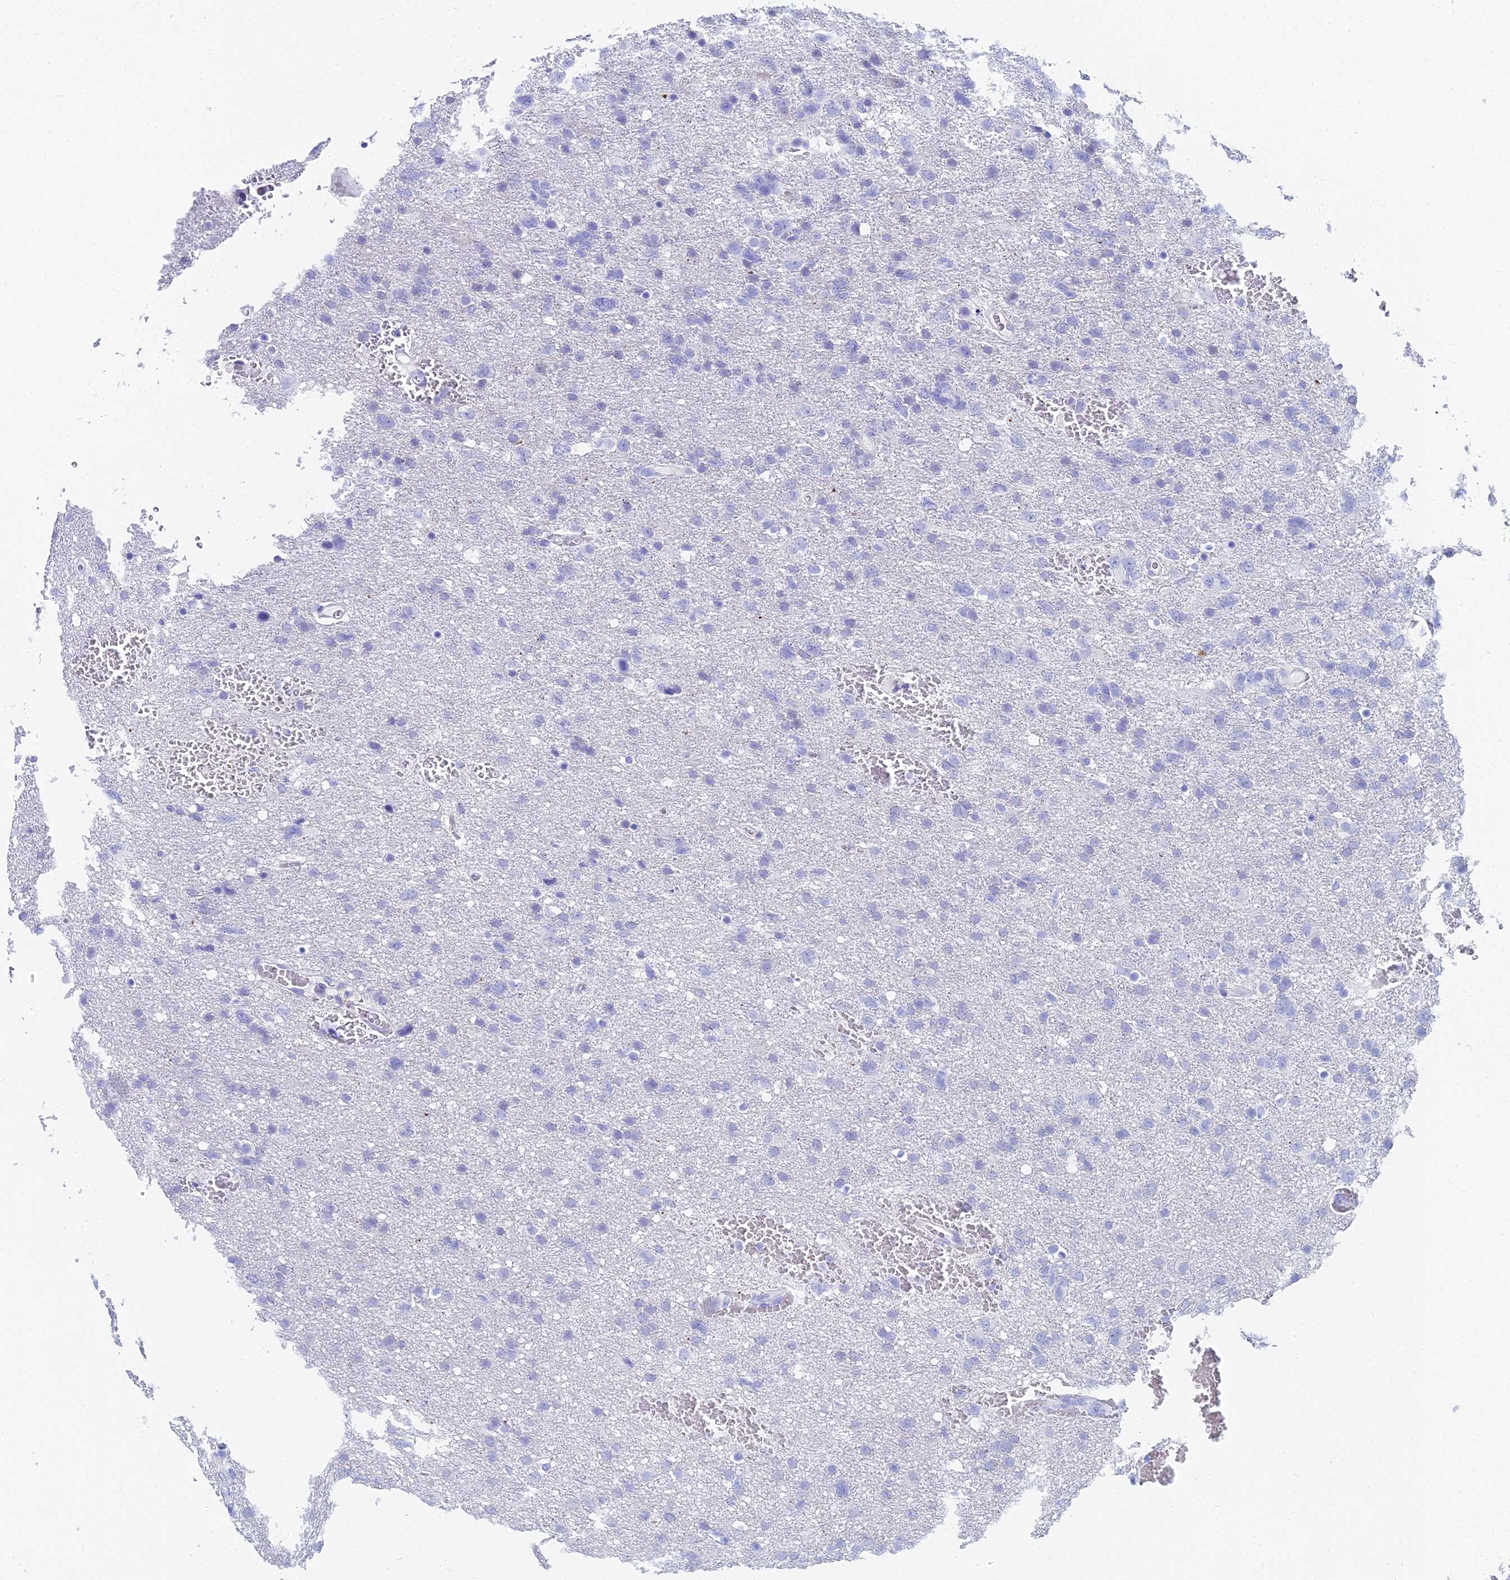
{"staining": {"intensity": "negative", "quantity": "none", "location": "none"}, "tissue": "glioma", "cell_type": "Tumor cells", "image_type": "cancer", "snomed": [{"axis": "morphology", "description": "Glioma, malignant, High grade"}, {"axis": "topography", "description": "Brain"}], "caption": "Human malignant high-grade glioma stained for a protein using immunohistochemistry (IHC) exhibits no expression in tumor cells.", "gene": "HSPA1L", "patient": {"sex": "male", "age": 61}}